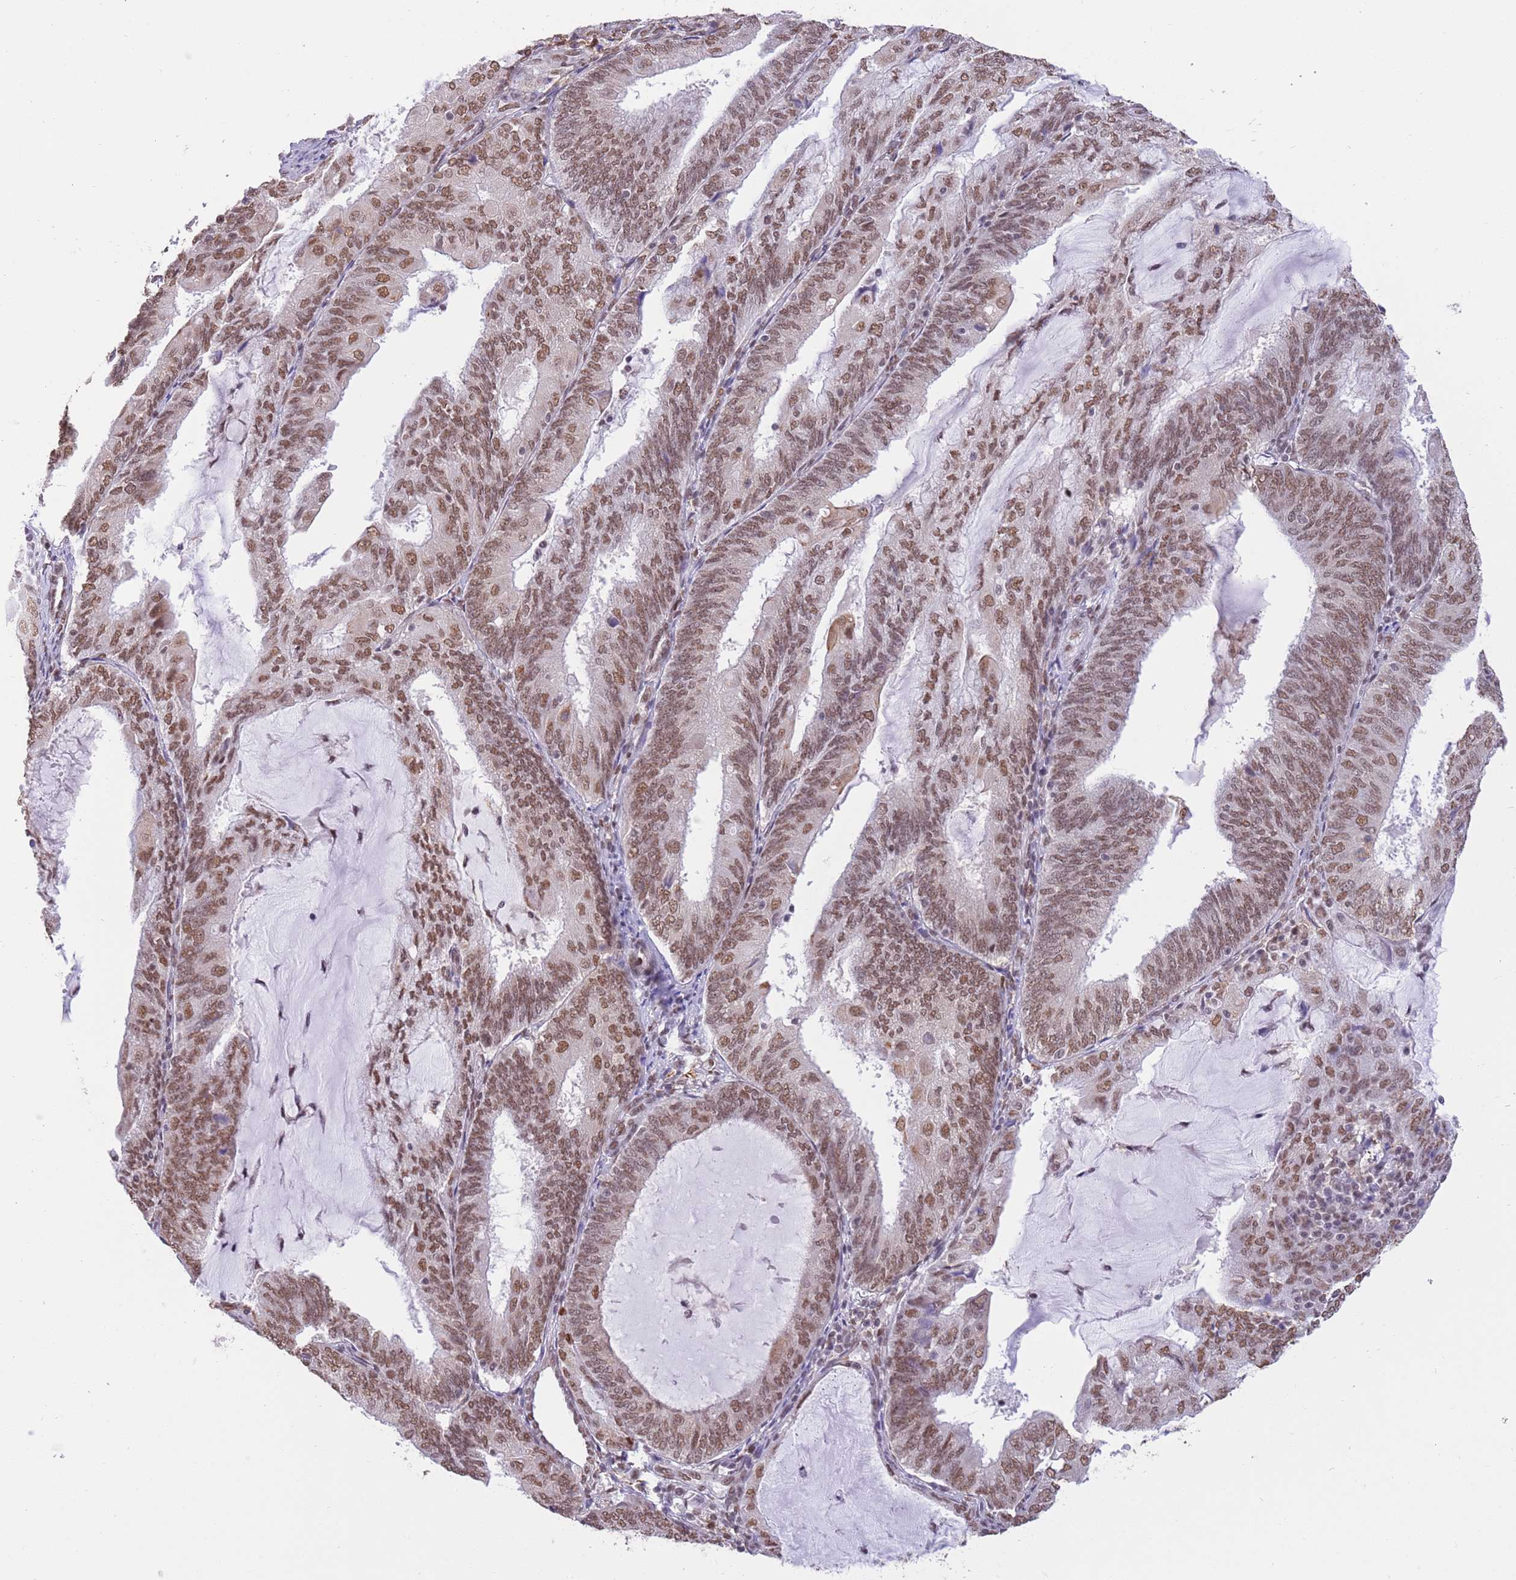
{"staining": {"intensity": "moderate", "quantity": ">75%", "location": "nuclear"}, "tissue": "endometrial cancer", "cell_type": "Tumor cells", "image_type": "cancer", "snomed": [{"axis": "morphology", "description": "Adenocarcinoma, NOS"}, {"axis": "topography", "description": "Endometrium"}], "caption": "Immunohistochemistry (IHC) image of endometrial adenocarcinoma stained for a protein (brown), which reveals medium levels of moderate nuclear staining in about >75% of tumor cells.", "gene": "TRIM32", "patient": {"sex": "female", "age": 81}}